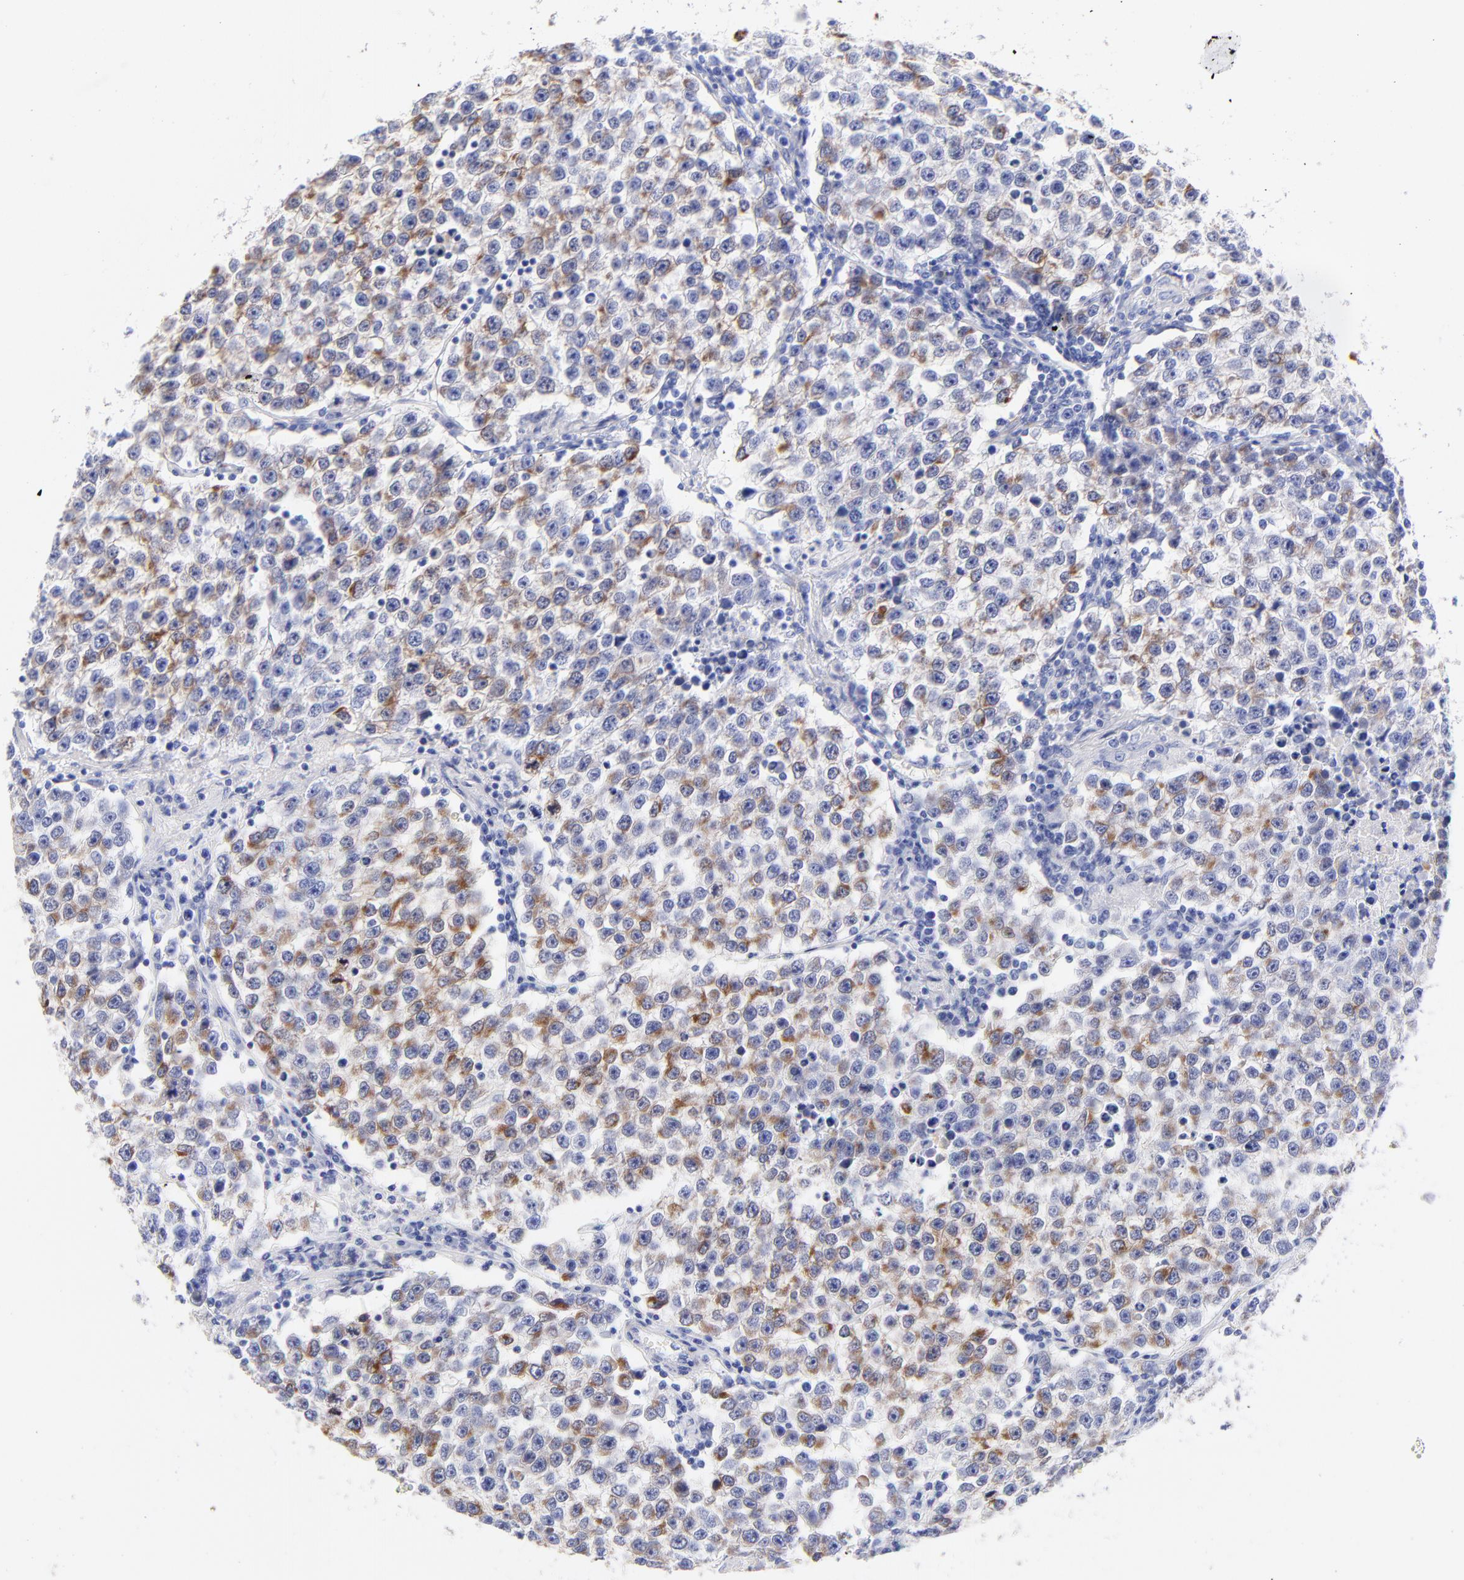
{"staining": {"intensity": "moderate", "quantity": "25%-75%", "location": "cytoplasmic/membranous"}, "tissue": "testis cancer", "cell_type": "Tumor cells", "image_type": "cancer", "snomed": [{"axis": "morphology", "description": "Seminoma, NOS"}, {"axis": "topography", "description": "Testis"}], "caption": "Immunohistochemistry (IHC) (DAB (3,3'-diaminobenzidine)) staining of human testis seminoma demonstrates moderate cytoplasmic/membranous protein positivity in approximately 25%-75% of tumor cells.", "gene": "C1QTNF6", "patient": {"sex": "male", "age": 36}}